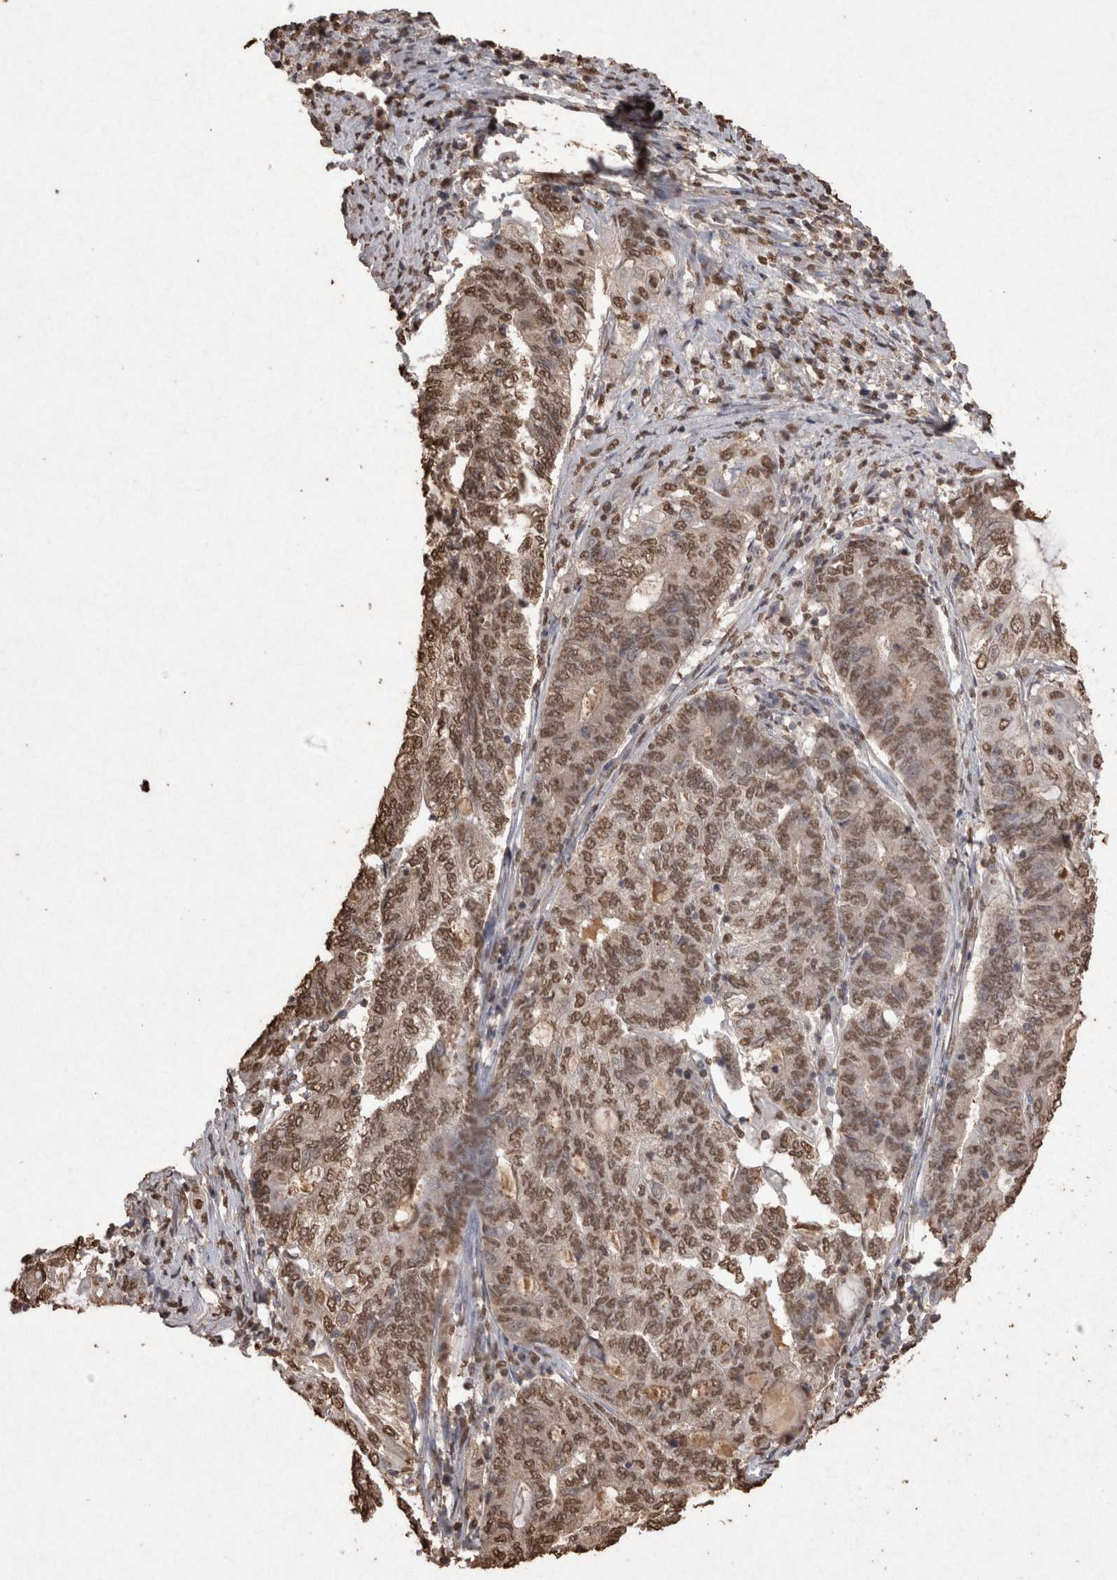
{"staining": {"intensity": "moderate", "quantity": ">75%", "location": "nuclear"}, "tissue": "endometrial cancer", "cell_type": "Tumor cells", "image_type": "cancer", "snomed": [{"axis": "morphology", "description": "Adenocarcinoma, NOS"}, {"axis": "topography", "description": "Uterus"}, {"axis": "topography", "description": "Endometrium"}], "caption": "Endometrial cancer (adenocarcinoma) stained with IHC reveals moderate nuclear expression in about >75% of tumor cells.", "gene": "POU5F1", "patient": {"sex": "female", "age": 70}}